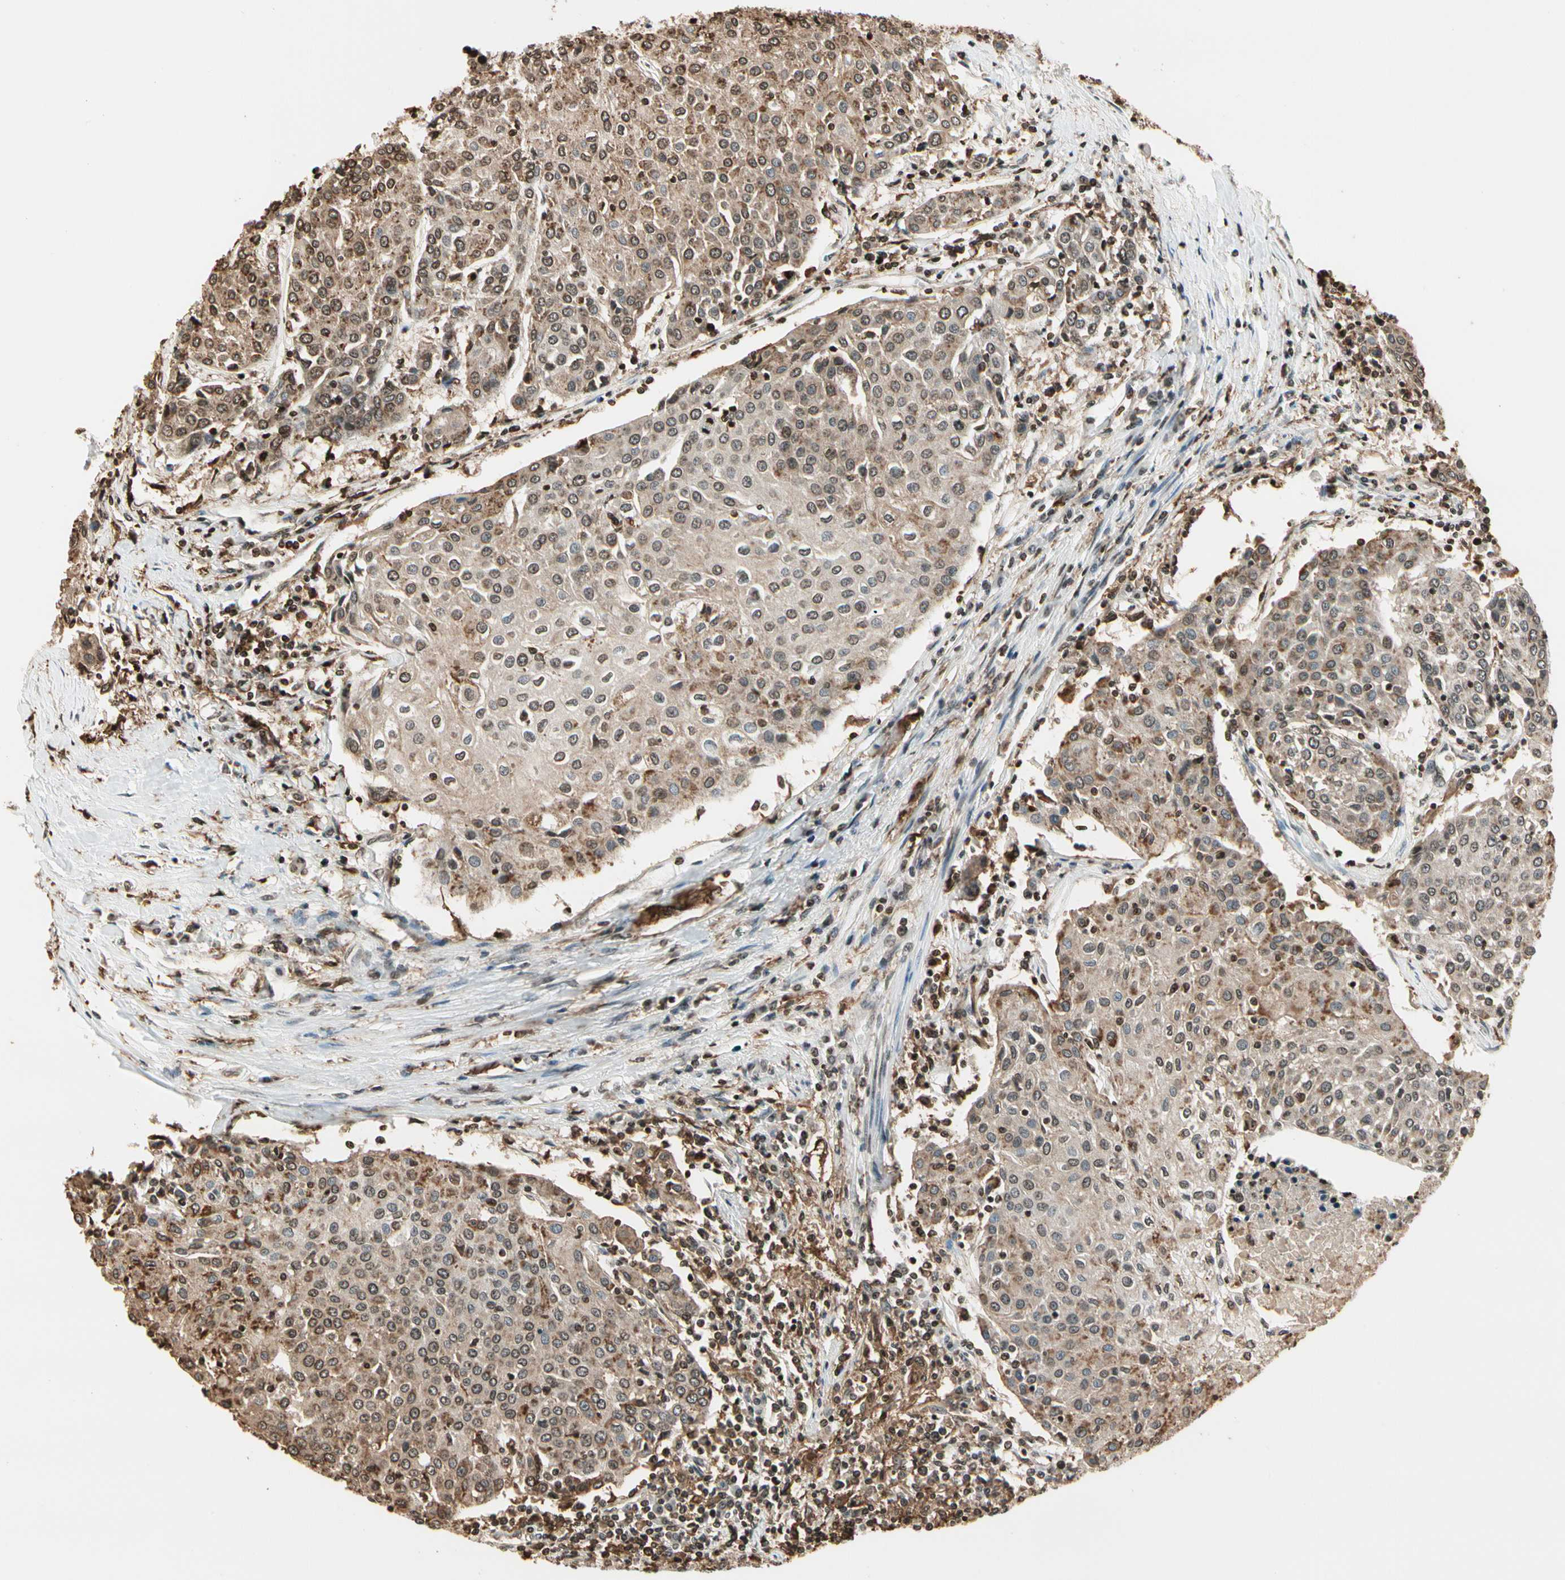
{"staining": {"intensity": "weak", "quantity": ">75%", "location": "cytoplasmic/membranous,nuclear"}, "tissue": "urothelial cancer", "cell_type": "Tumor cells", "image_type": "cancer", "snomed": [{"axis": "morphology", "description": "Urothelial carcinoma, High grade"}, {"axis": "topography", "description": "Urinary bladder"}], "caption": "A brown stain shows weak cytoplasmic/membranous and nuclear expression of a protein in human urothelial cancer tumor cells.", "gene": "FER", "patient": {"sex": "female", "age": 85}}